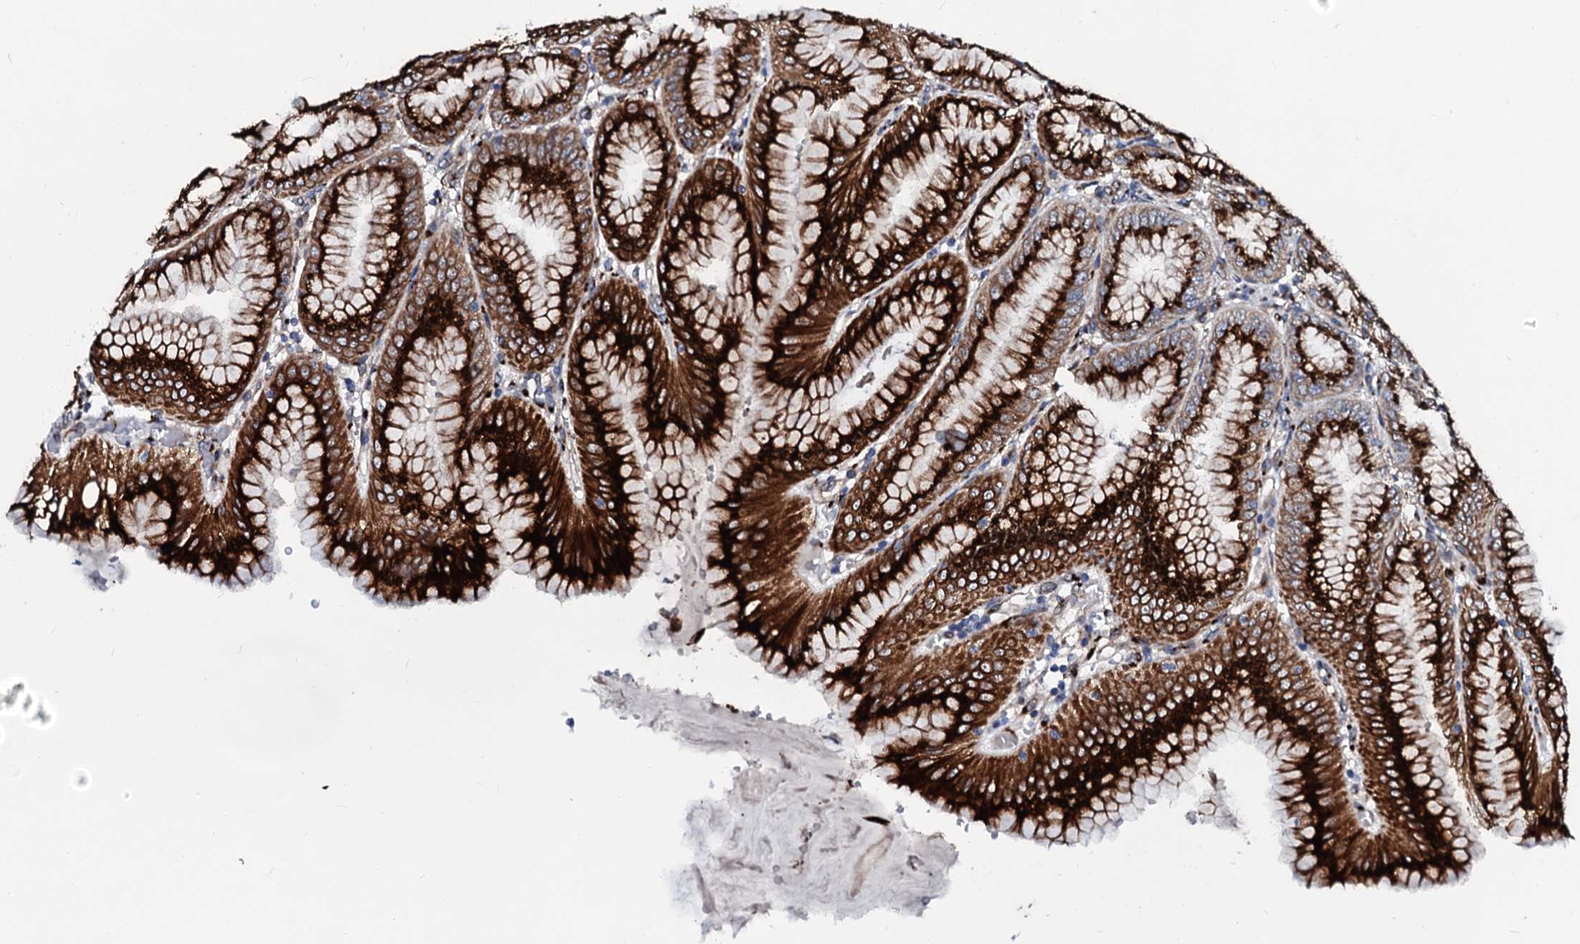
{"staining": {"intensity": "strong", "quantity": ">75%", "location": "cytoplasmic/membranous"}, "tissue": "stomach", "cell_type": "Glandular cells", "image_type": "normal", "snomed": [{"axis": "morphology", "description": "Normal tissue, NOS"}, {"axis": "topography", "description": "Stomach, lower"}], "caption": "Human stomach stained for a protein (brown) reveals strong cytoplasmic/membranous positive positivity in about >75% of glandular cells.", "gene": "TMCO3", "patient": {"sex": "male", "age": 71}}